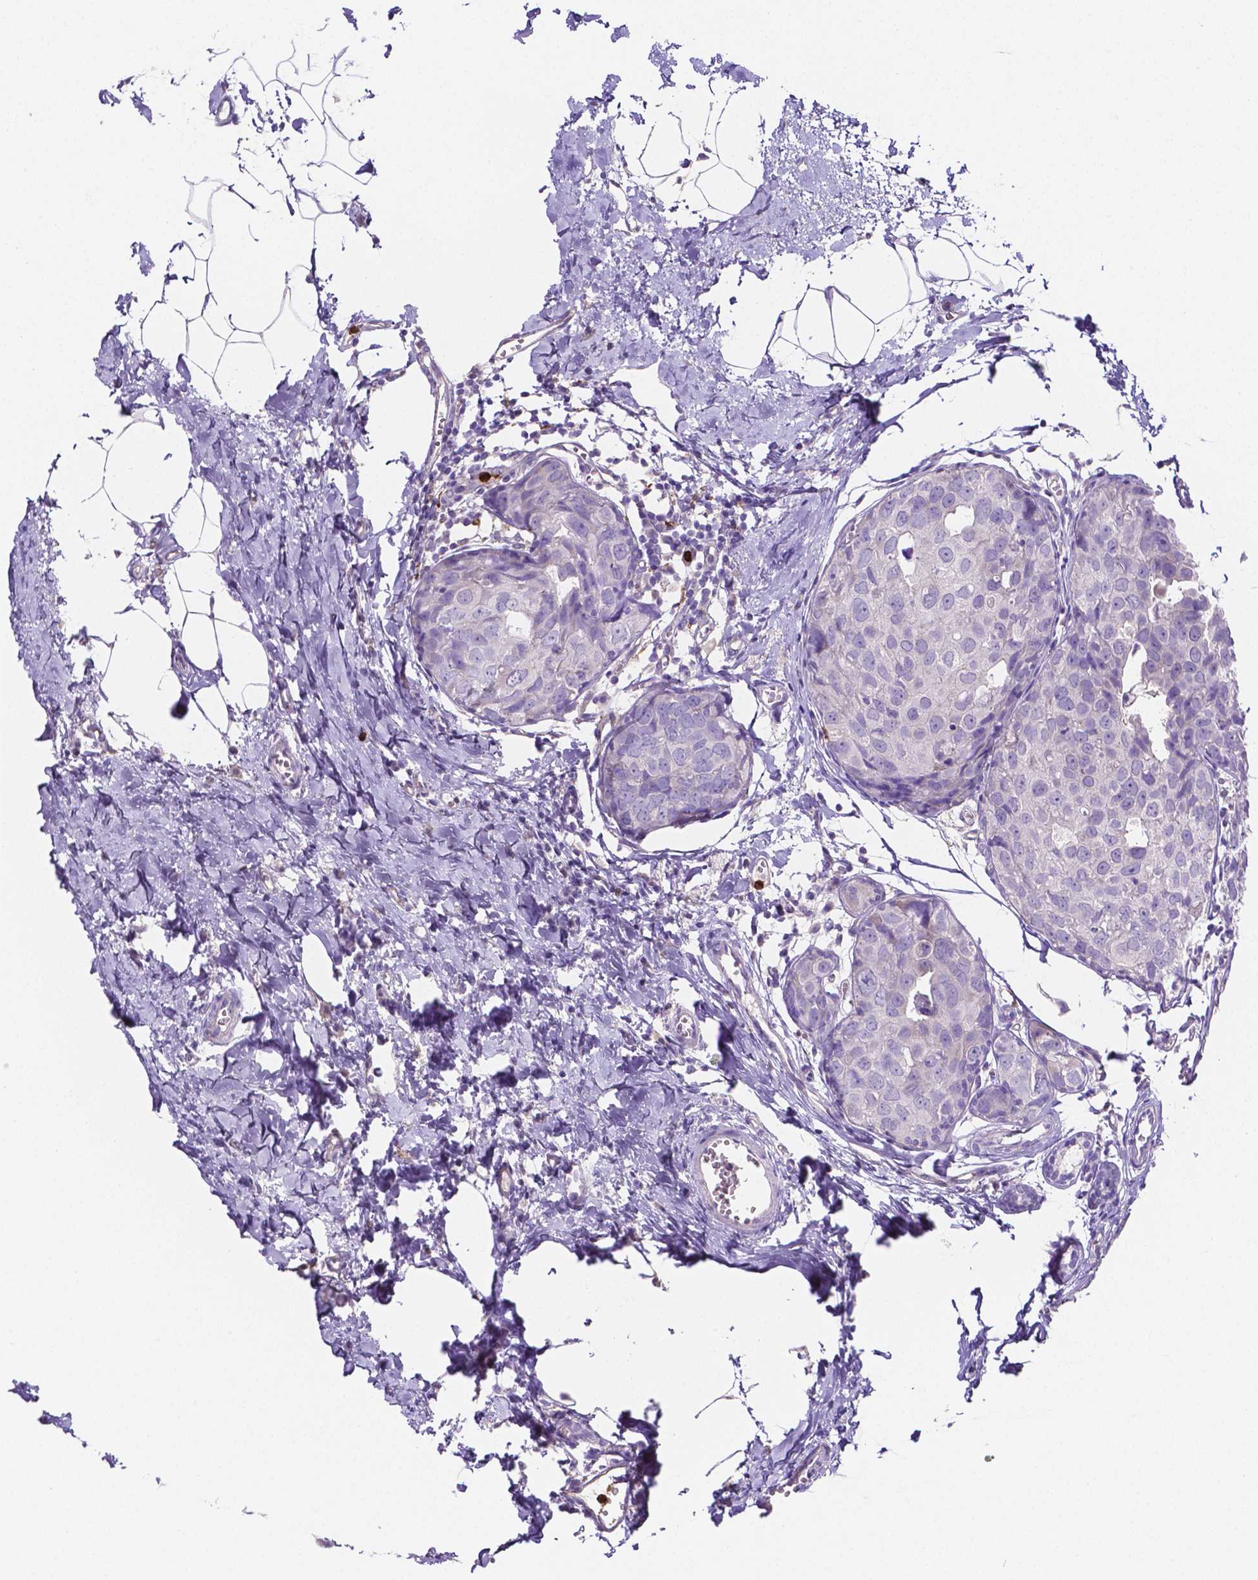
{"staining": {"intensity": "negative", "quantity": "none", "location": "none"}, "tissue": "breast cancer", "cell_type": "Tumor cells", "image_type": "cancer", "snomed": [{"axis": "morphology", "description": "Duct carcinoma"}, {"axis": "topography", "description": "Breast"}], "caption": "The histopathology image shows no staining of tumor cells in breast infiltrating ductal carcinoma.", "gene": "MMP9", "patient": {"sex": "female", "age": 38}}